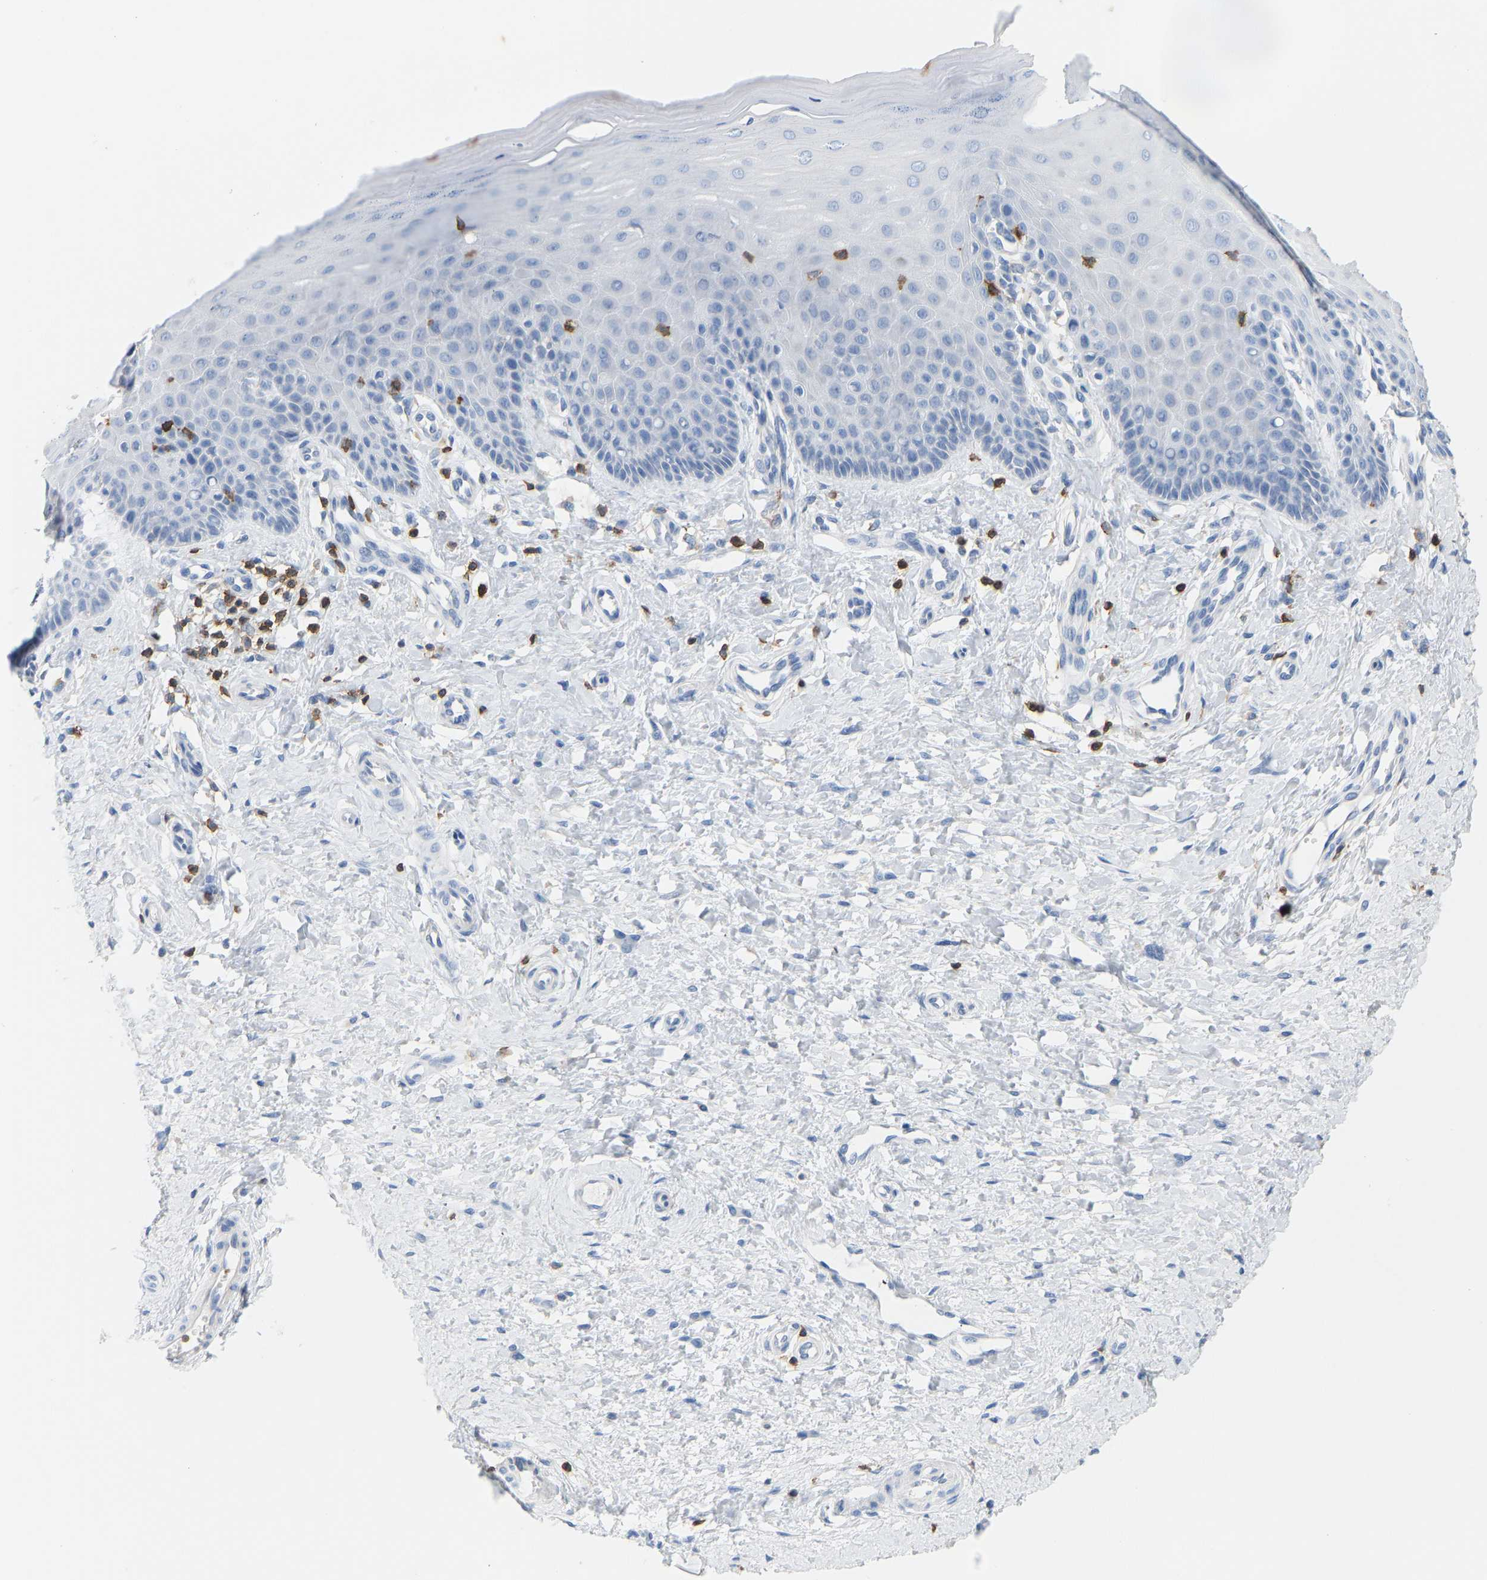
{"staining": {"intensity": "negative", "quantity": "none", "location": "none"}, "tissue": "cervix", "cell_type": "Glandular cells", "image_type": "normal", "snomed": [{"axis": "morphology", "description": "Normal tissue, NOS"}, {"axis": "topography", "description": "Cervix"}], "caption": "Cervix was stained to show a protein in brown. There is no significant positivity in glandular cells. The staining was performed using DAB to visualize the protein expression in brown, while the nuclei were stained in blue with hematoxylin (Magnification: 20x).", "gene": "EVL", "patient": {"sex": "female", "age": 55}}